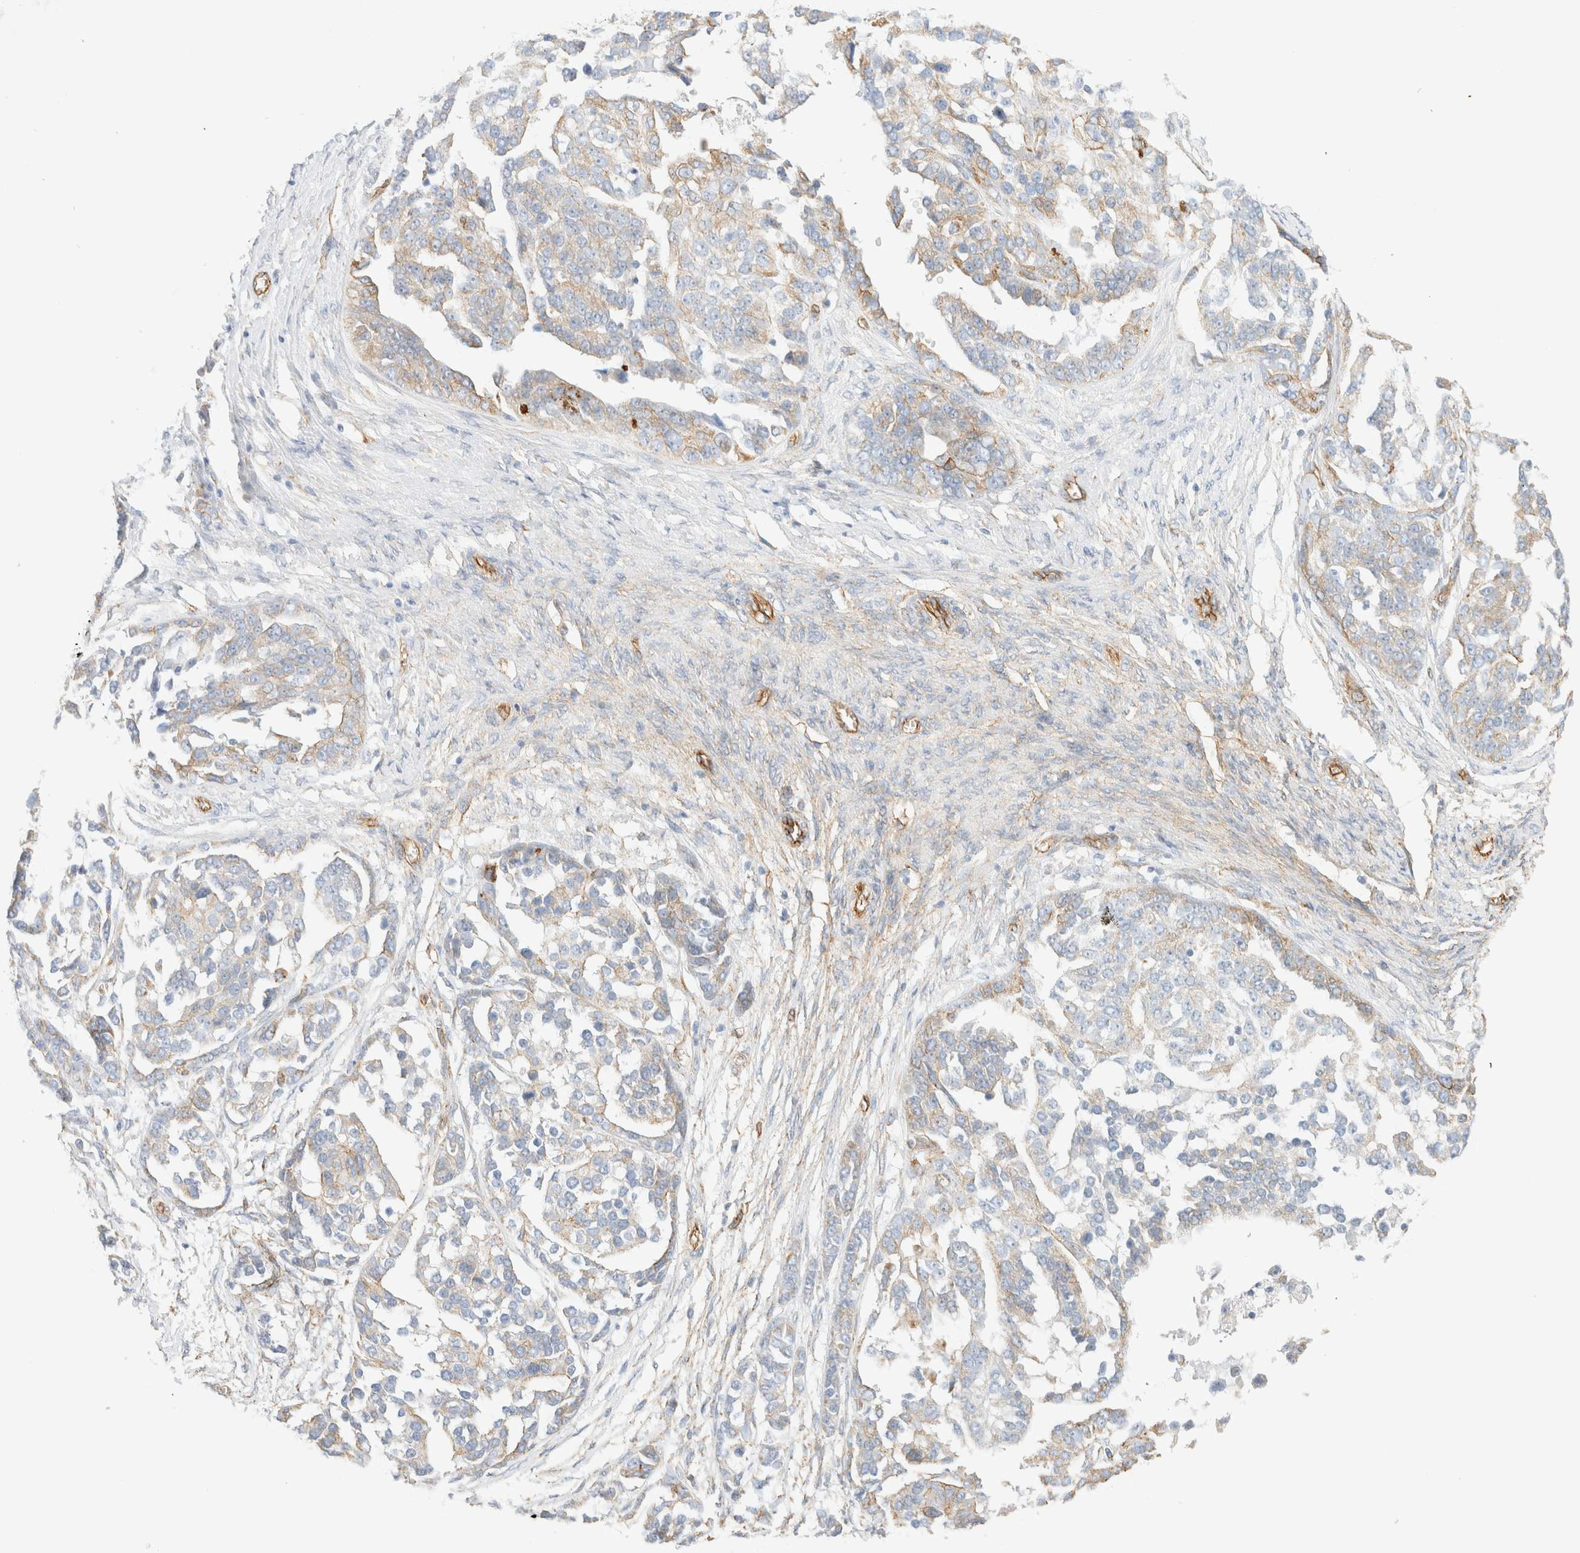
{"staining": {"intensity": "weak", "quantity": "<25%", "location": "cytoplasmic/membranous"}, "tissue": "ovarian cancer", "cell_type": "Tumor cells", "image_type": "cancer", "snomed": [{"axis": "morphology", "description": "Cystadenocarcinoma, serous, NOS"}, {"axis": "topography", "description": "Ovary"}], "caption": "High power microscopy image of an immunohistochemistry (IHC) histopathology image of serous cystadenocarcinoma (ovarian), revealing no significant expression in tumor cells.", "gene": "CYB5R4", "patient": {"sex": "female", "age": 44}}